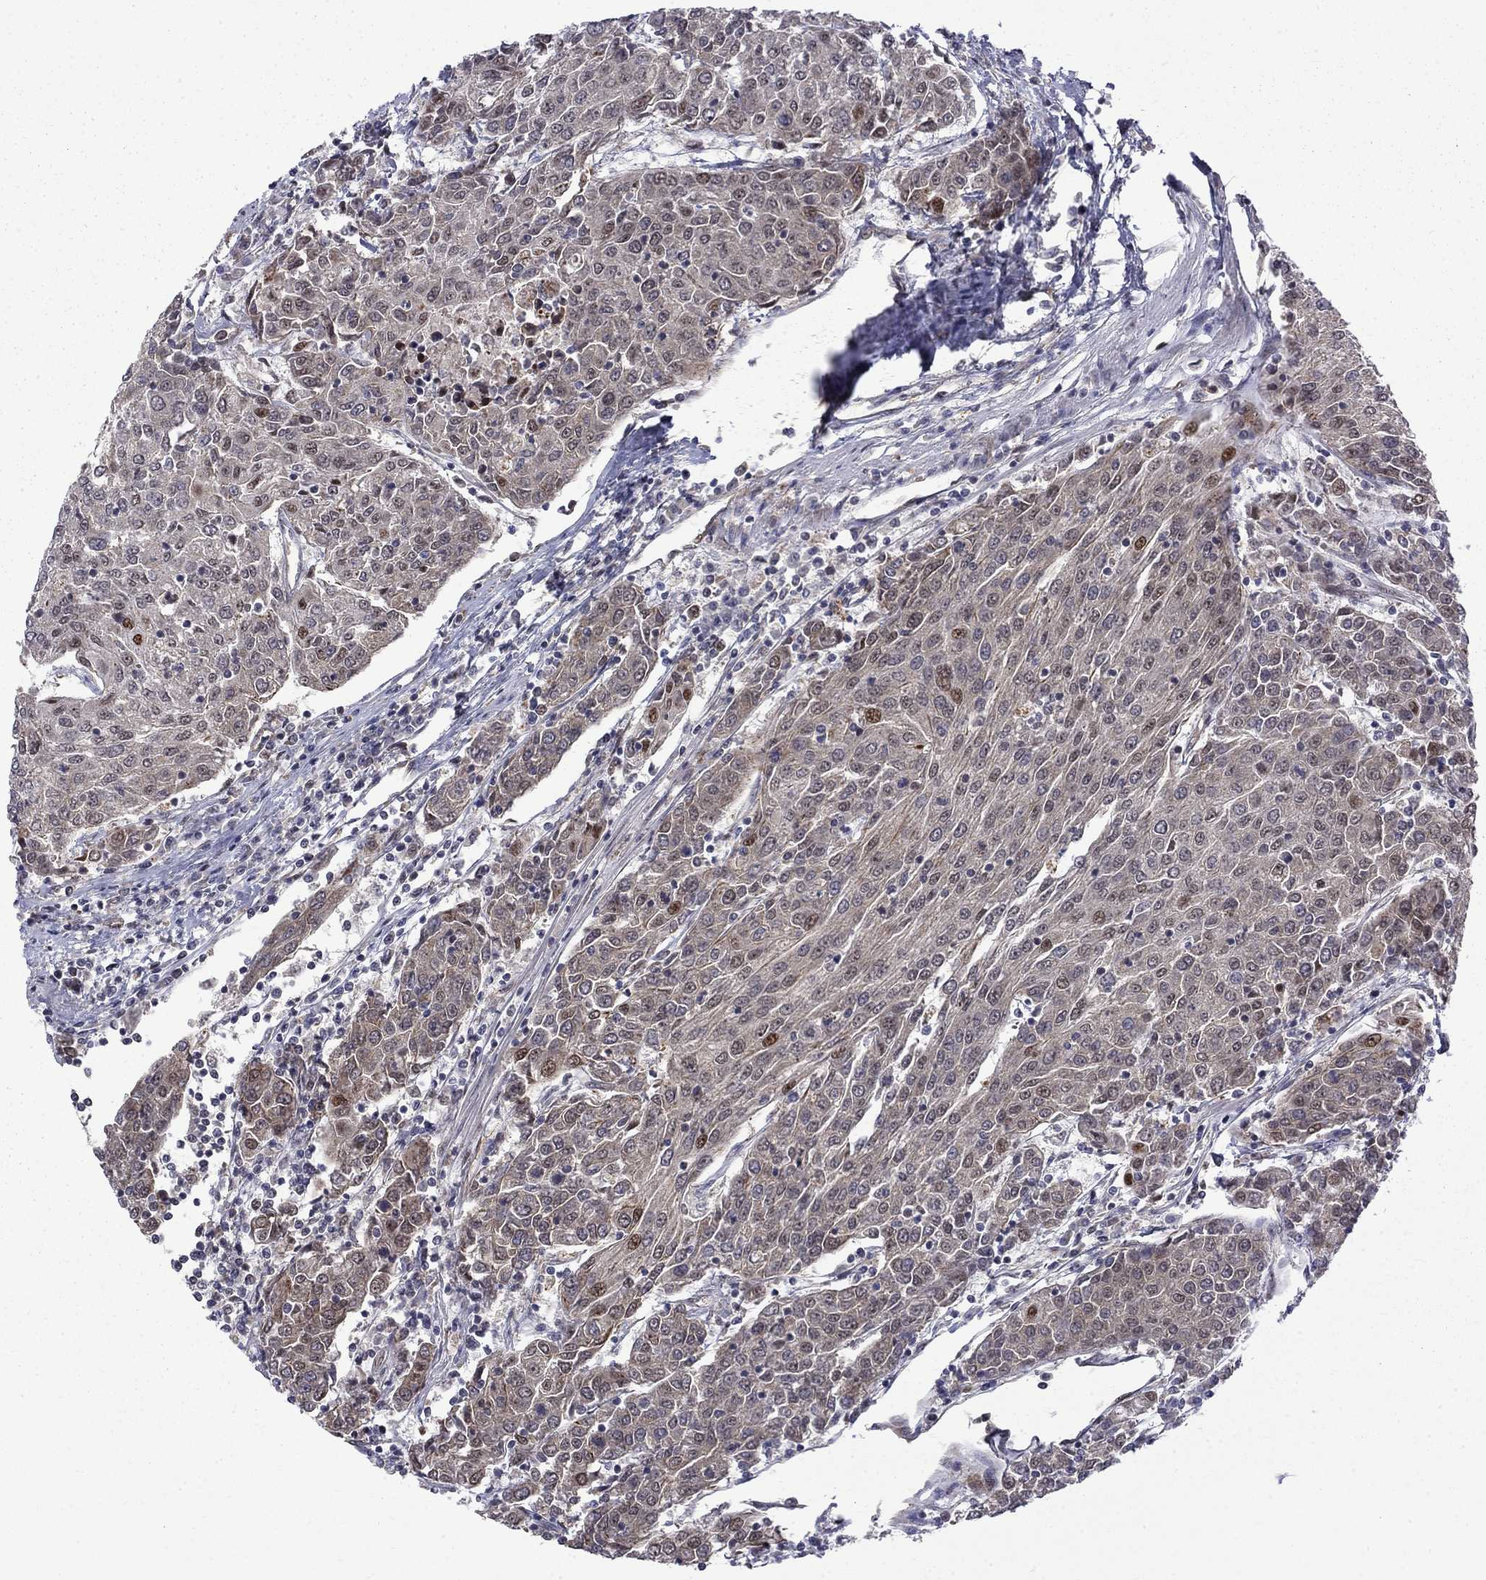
{"staining": {"intensity": "strong", "quantity": "<25%", "location": "nuclear"}, "tissue": "urothelial cancer", "cell_type": "Tumor cells", "image_type": "cancer", "snomed": [{"axis": "morphology", "description": "Urothelial carcinoma, High grade"}, {"axis": "topography", "description": "Urinary bladder"}], "caption": "An IHC photomicrograph of neoplastic tissue is shown. Protein staining in brown highlights strong nuclear positivity in urothelial carcinoma (high-grade) within tumor cells. Nuclei are stained in blue.", "gene": "KPNA3", "patient": {"sex": "female", "age": 85}}